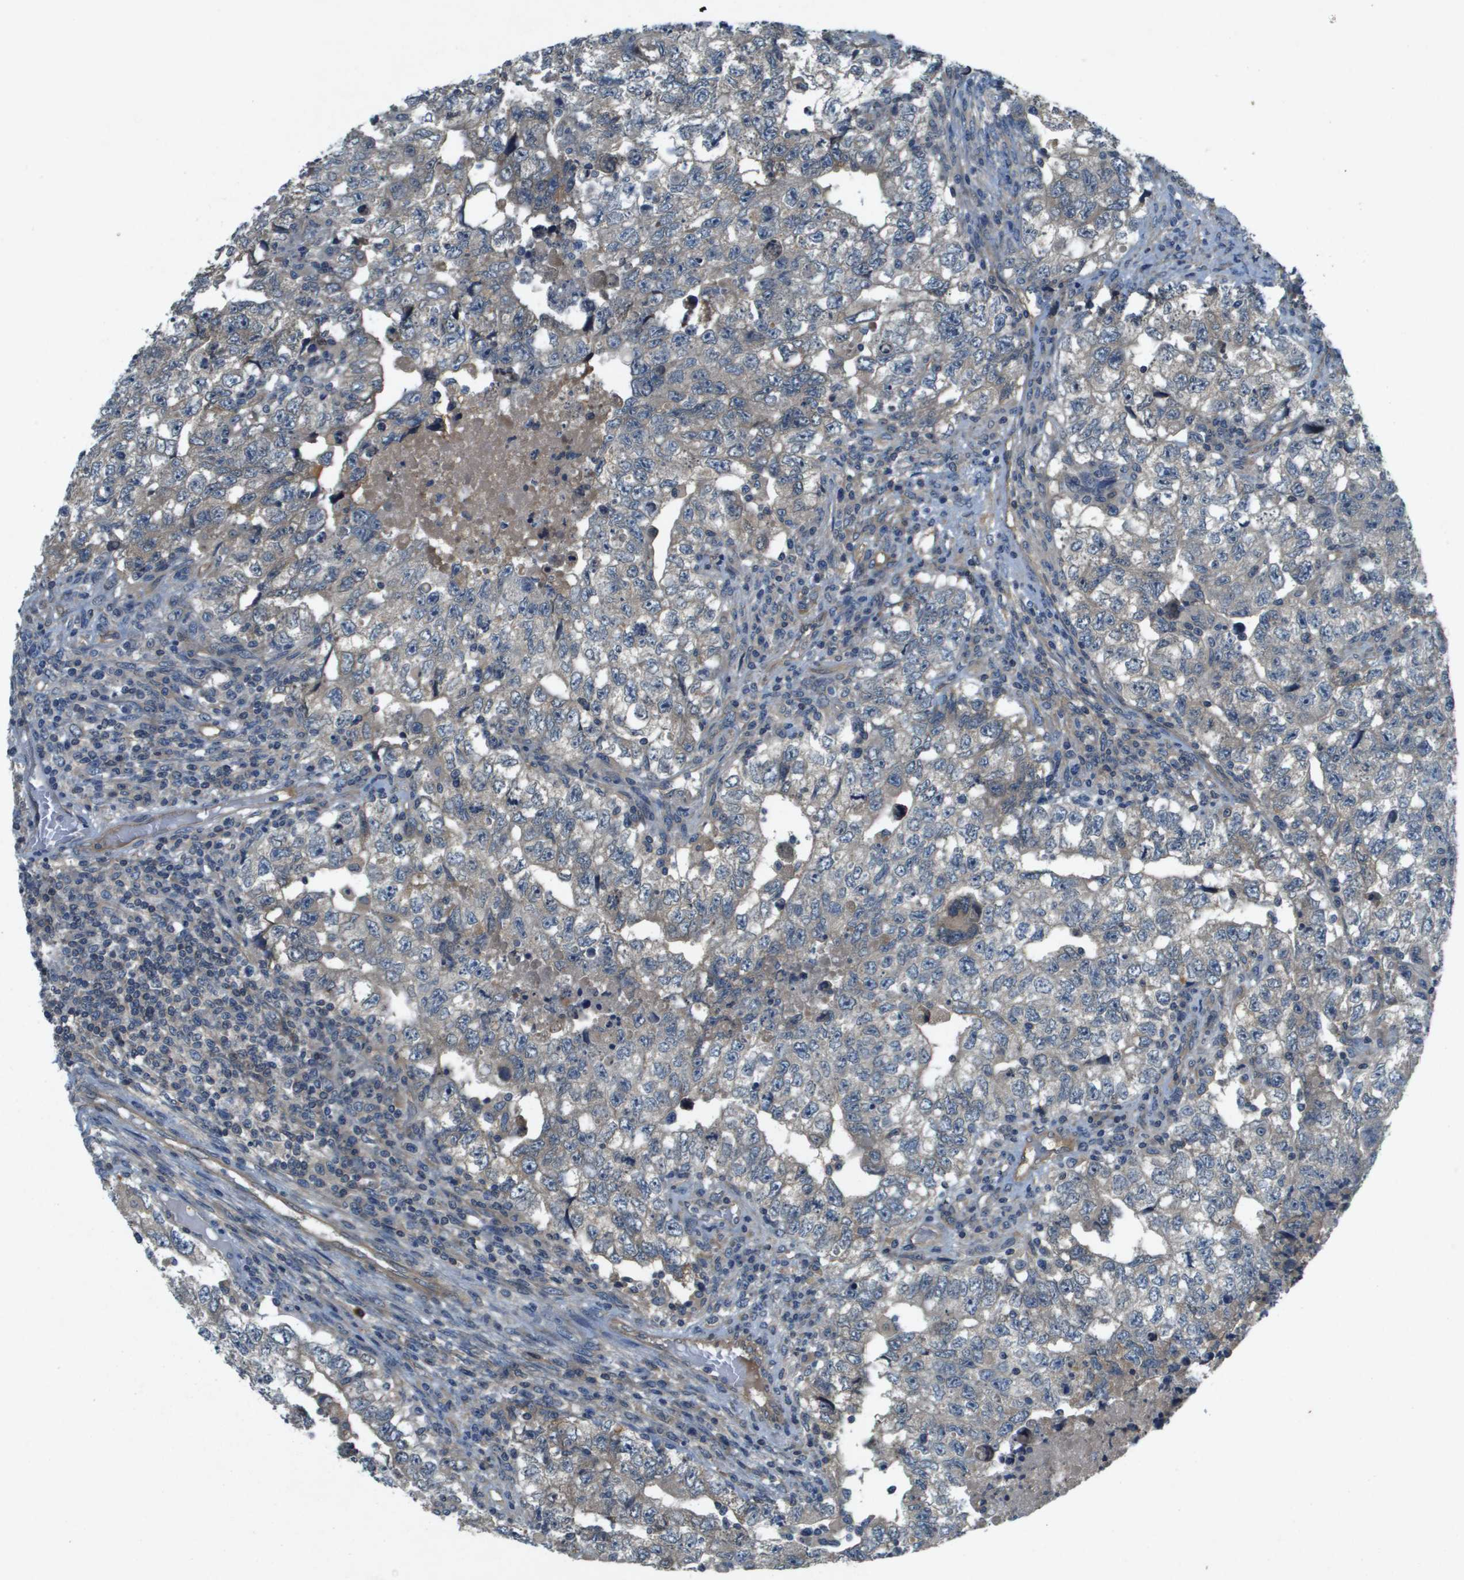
{"staining": {"intensity": "weak", "quantity": "<25%", "location": "cytoplasmic/membranous"}, "tissue": "testis cancer", "cell_type": "Tumor cells", "image_type": "cancer", "snomed": [{"axis": "morphology", "description": "Carcinoma, Embryonal, NOS"}, {"axis": "topography", "description": "Testis"}], "caption": "An immunohistochemistry (IHC) micrograph of testis cancer is shown. There is no staining in tumor cells of testis cancer.", "gene": "PGAP3", "patient": {"sex": "male", "age": 36}}